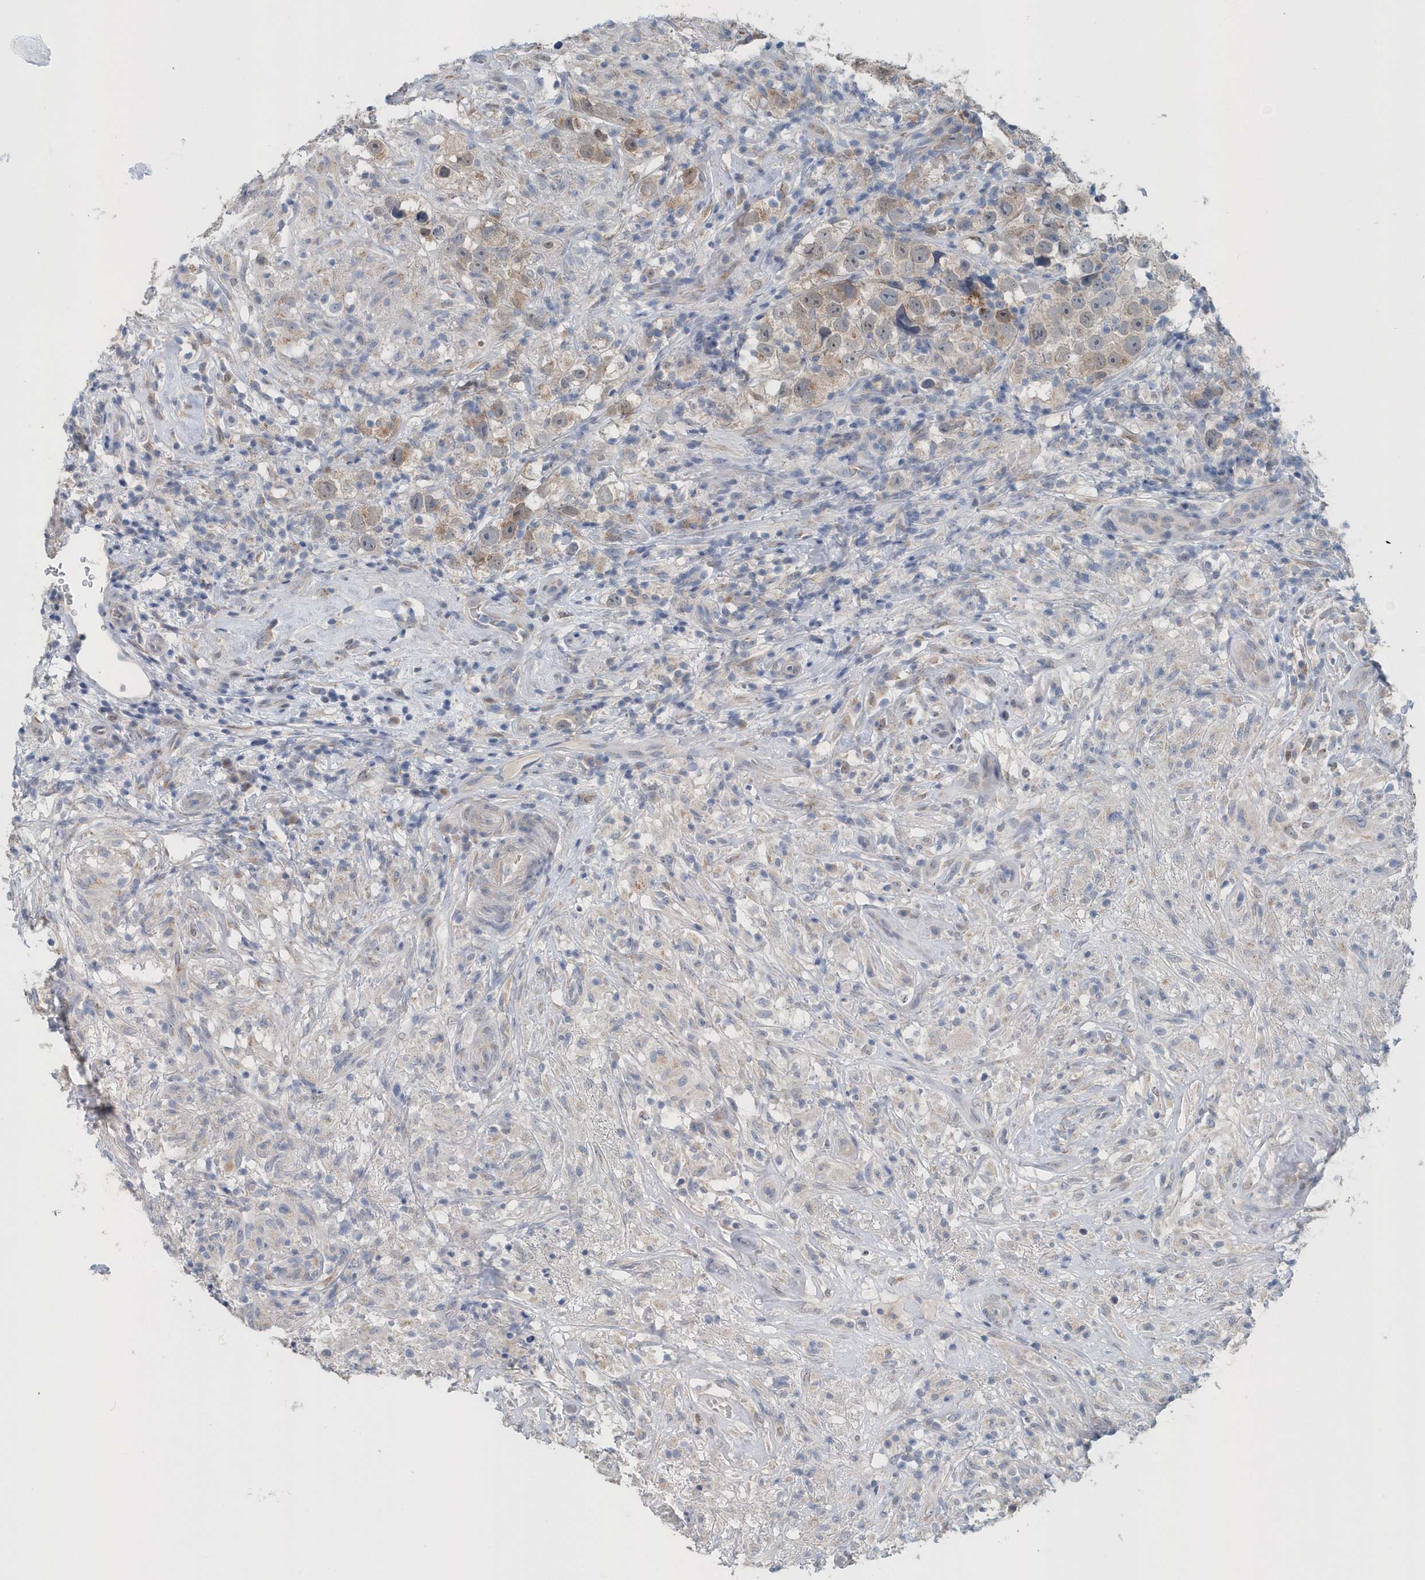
{"staining": {"intensity": "weak", "quantity": "25%-75%", "location": "cytoplasmic/membranous"}, "tissue": "testis cancer", "cell_type": "Tumor cells", "image_type": "cancer", "snomed": [{"axis": "morphology", "description": "Seminoma, NOS"}, {"axis": "topography", "description": "Testis"}], "caption": "Testis cancer stained with a brown dye displays weak cytoplasmic/membranous positive positivity in about 25%-75% of tumor cells.", "gene": "PFN2", "patient": {"sex": "male", "age": 49}}